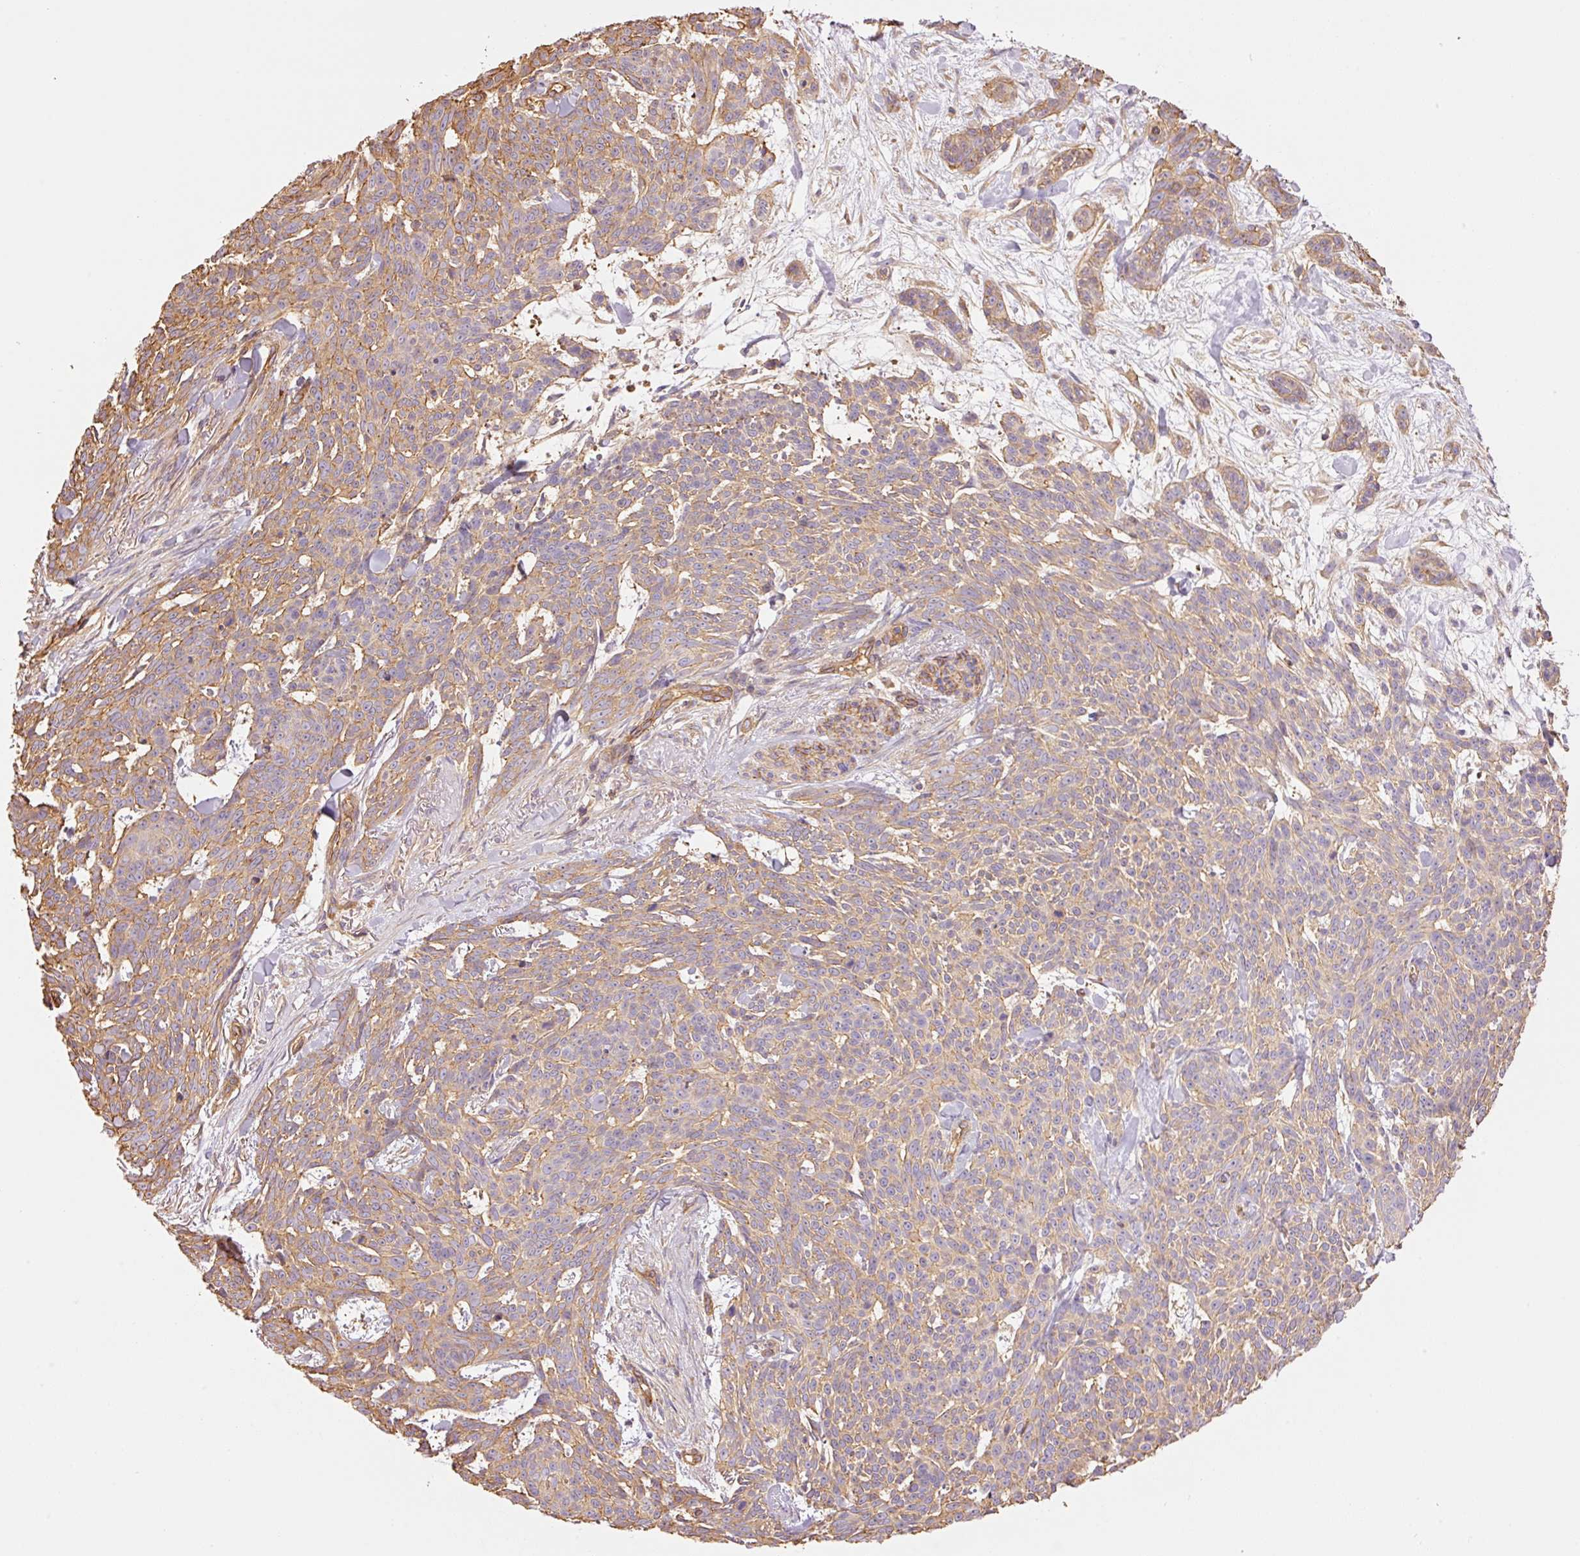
{"staining": {"intensity": "weak", "quantity": ">75%", "location": "cytoplasmic/membranous"}, "tissue": "skin cancer", "cell_type": "Tumor cells", "image_type": "cancer", "snomed": [{"axis": "morphology", "description": "Basal cell carcinoma"}, {"axis": "topography", "description": "Skin"}], "caption": "The micrograph reveals immunohistochemical staining of skin cancer. There is weak cytoplasmic/membranous positivity is present in about >75% of tumor cells.", "gene": "PPP1R1B", "patient": {"sex": "female", "age": 93}}